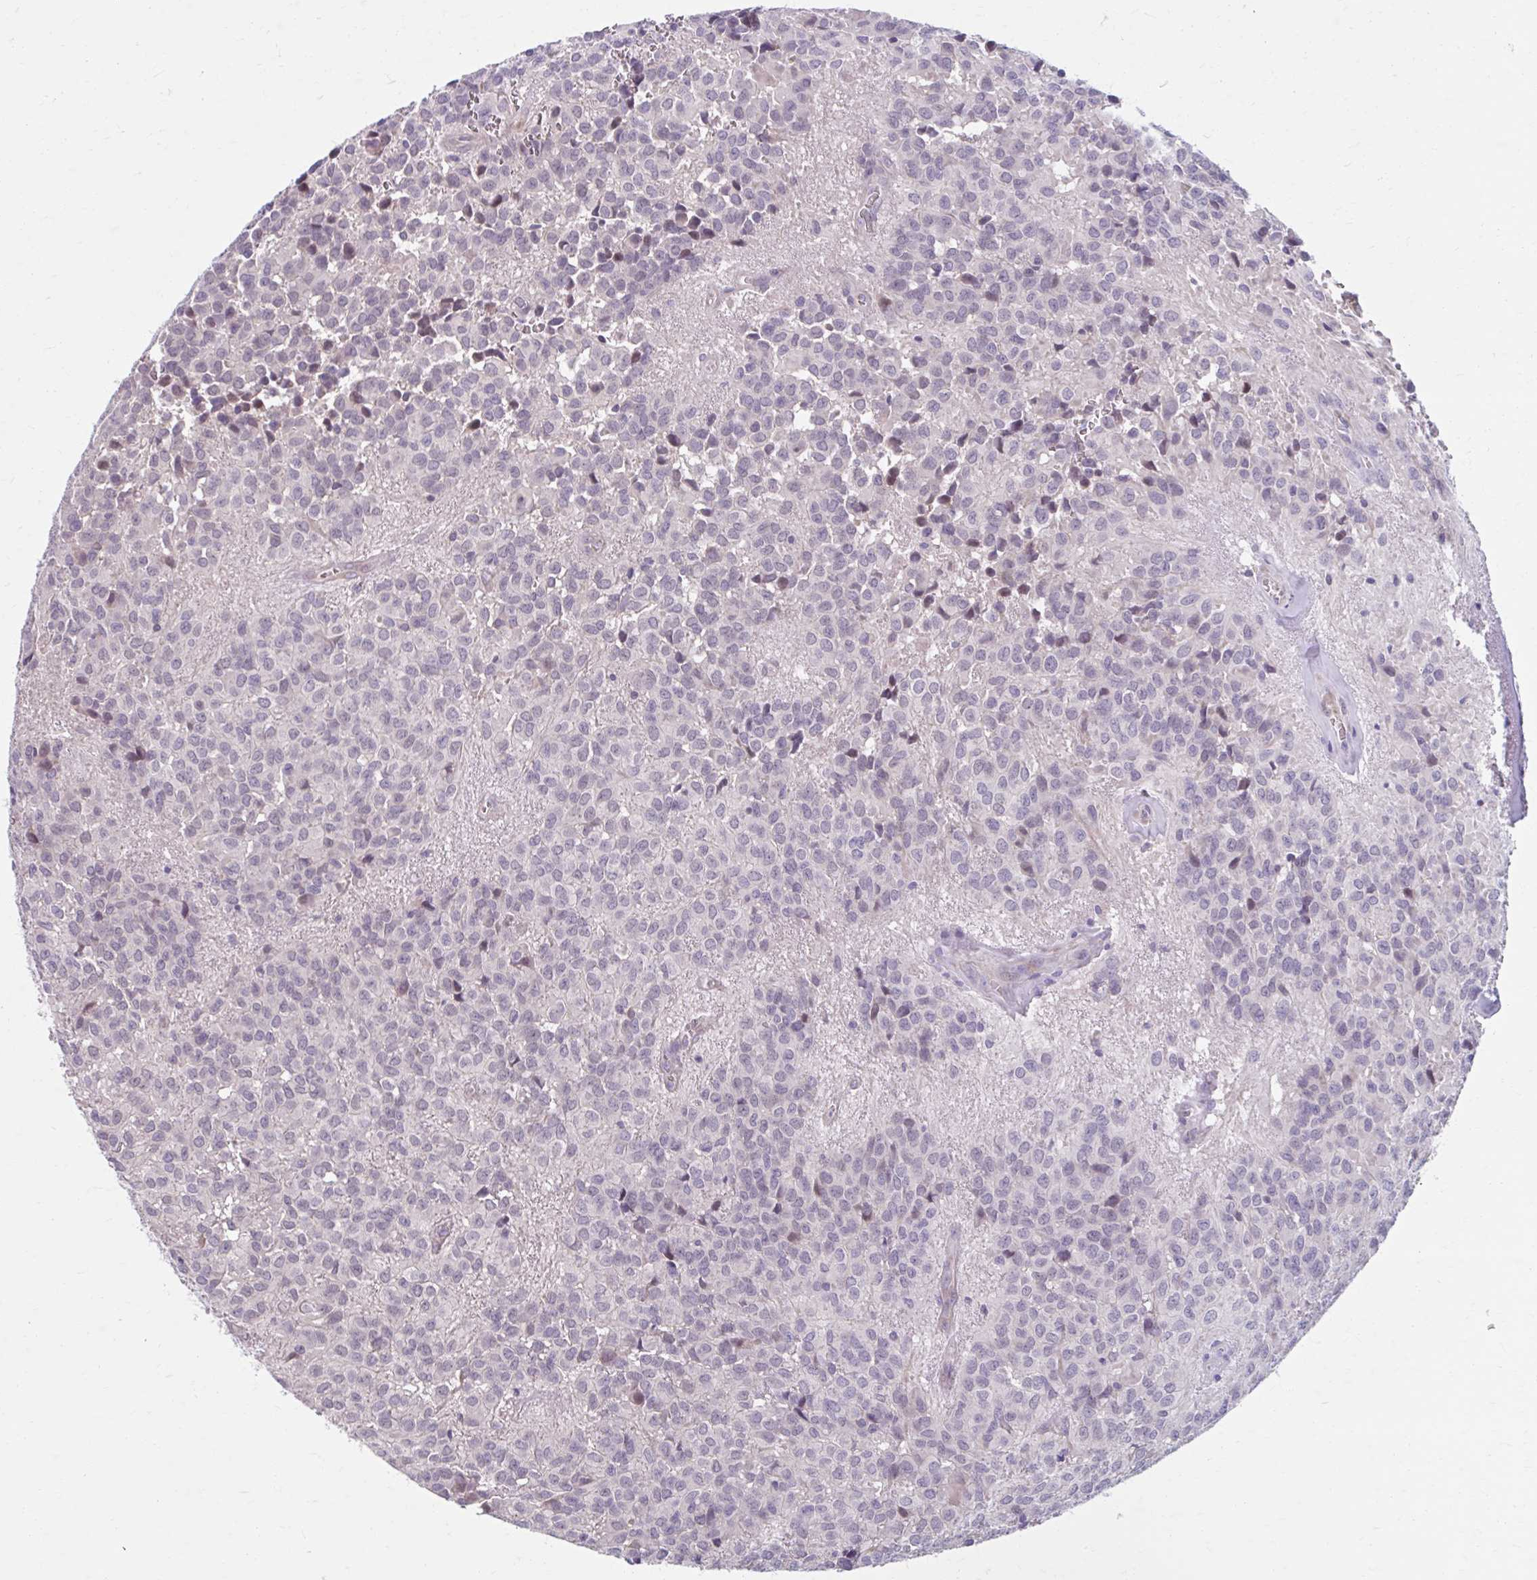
{"staining": {"intensity": "negative", "quantity": "none", "location": "none"}, "tissue": "glioma", "cell_type": "Tumor cells", "image_type": "cancer", "snomed": [{"axis": "morphology", "description": "Glioma, malignant, Low grade"}, {"axis": "topography", "description": "Brain"}], "caption": "High power microscopy photomicrograph of an immunohistochemistry (IHC) image of malignant glioma (low-grade), revealing no significant expression in tumor cells.", "gene": "CHST3", "patient": {"sex": "male", "age": 56}}